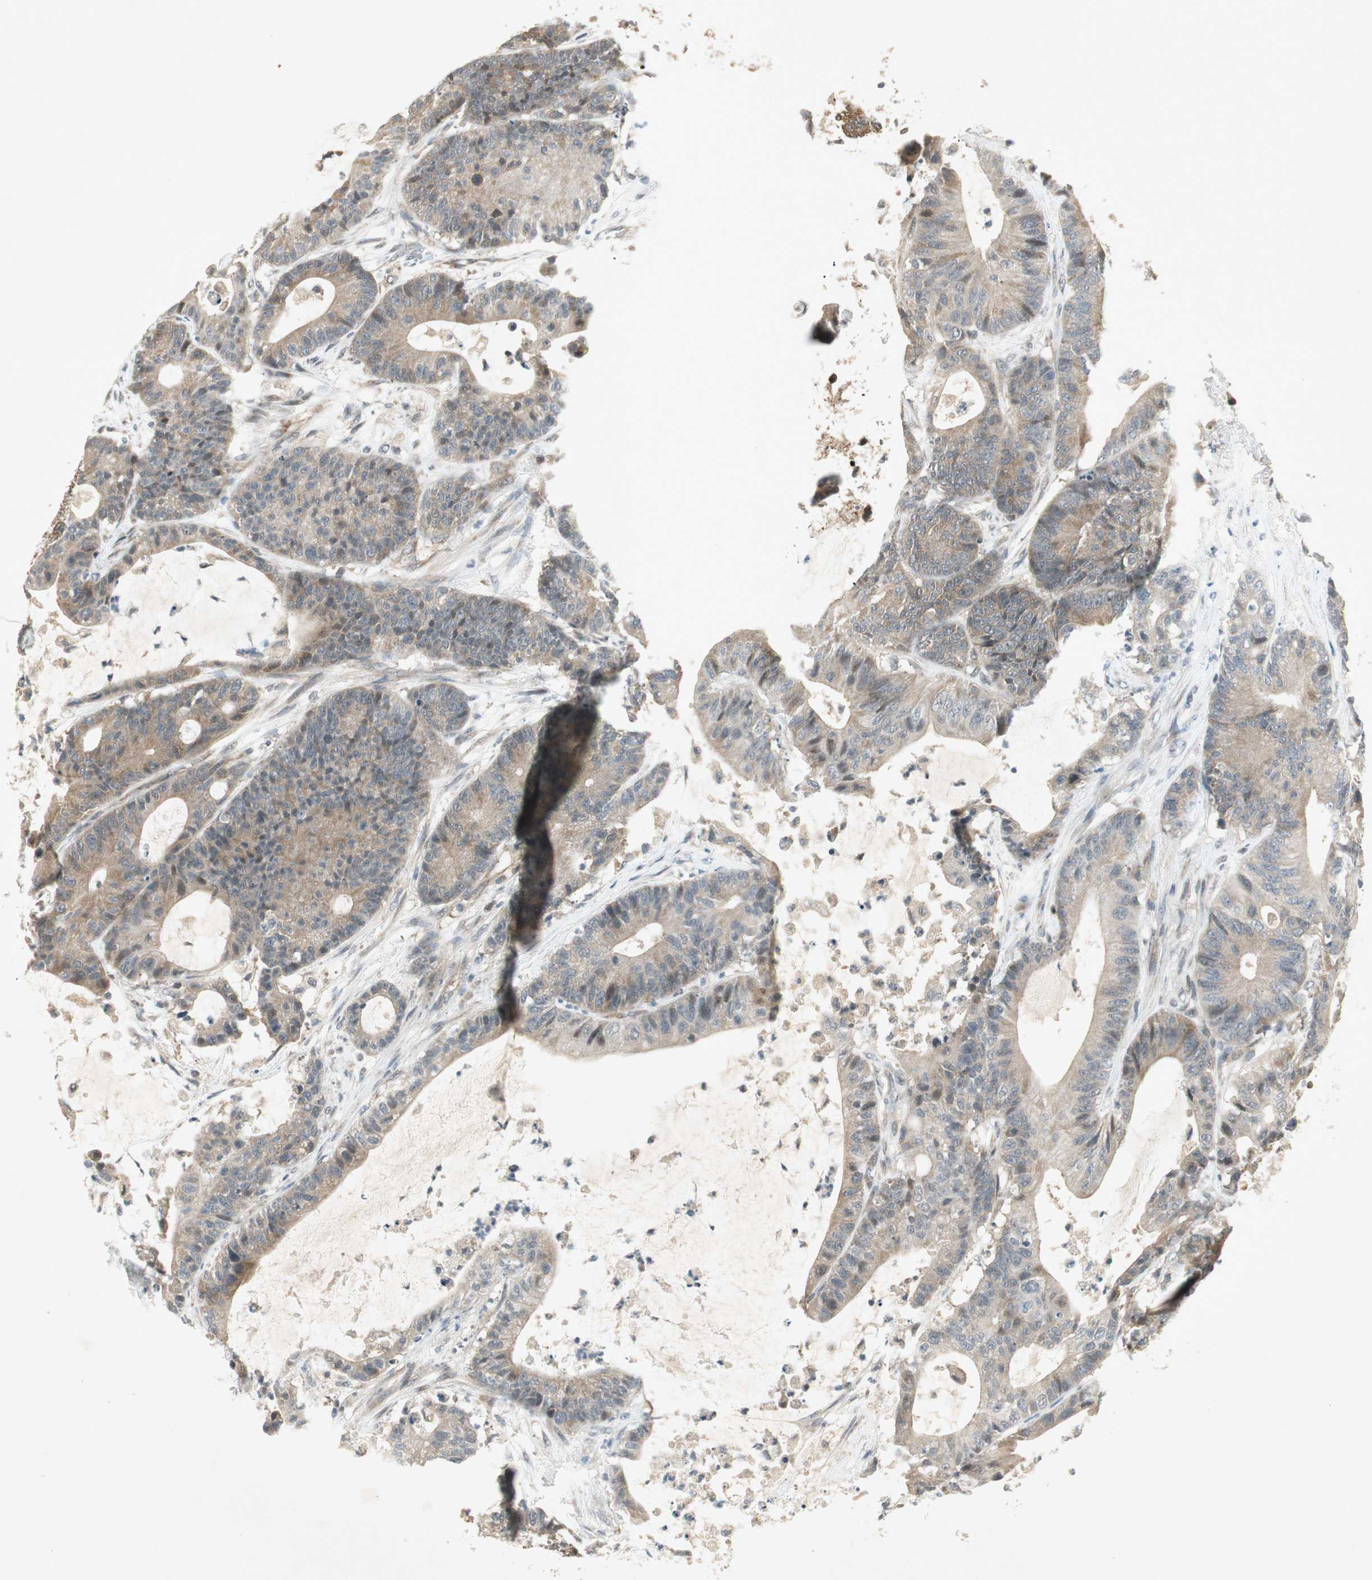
{"staining": {"intensity": "moderate", "quantity": ">75%", "location": "cytoplasmic/membranous"}, "tissue": "colorectal cancer", "cell_type": "Tumor cells", "image_type": "cancer", "snomed": [{"axis": "morphology", "description": "Adenocarcinoma, NOS"}, {"axis": "topography", "description": "Colon"}], "caption": "A micrograph of human colorectal adenocarcinoma stained for a protein exhibits moderate cytoplasmic/membranous brown staining in tumor cells.", "gene": "USP2", "patient": {"sex": "female", "age": 84}}